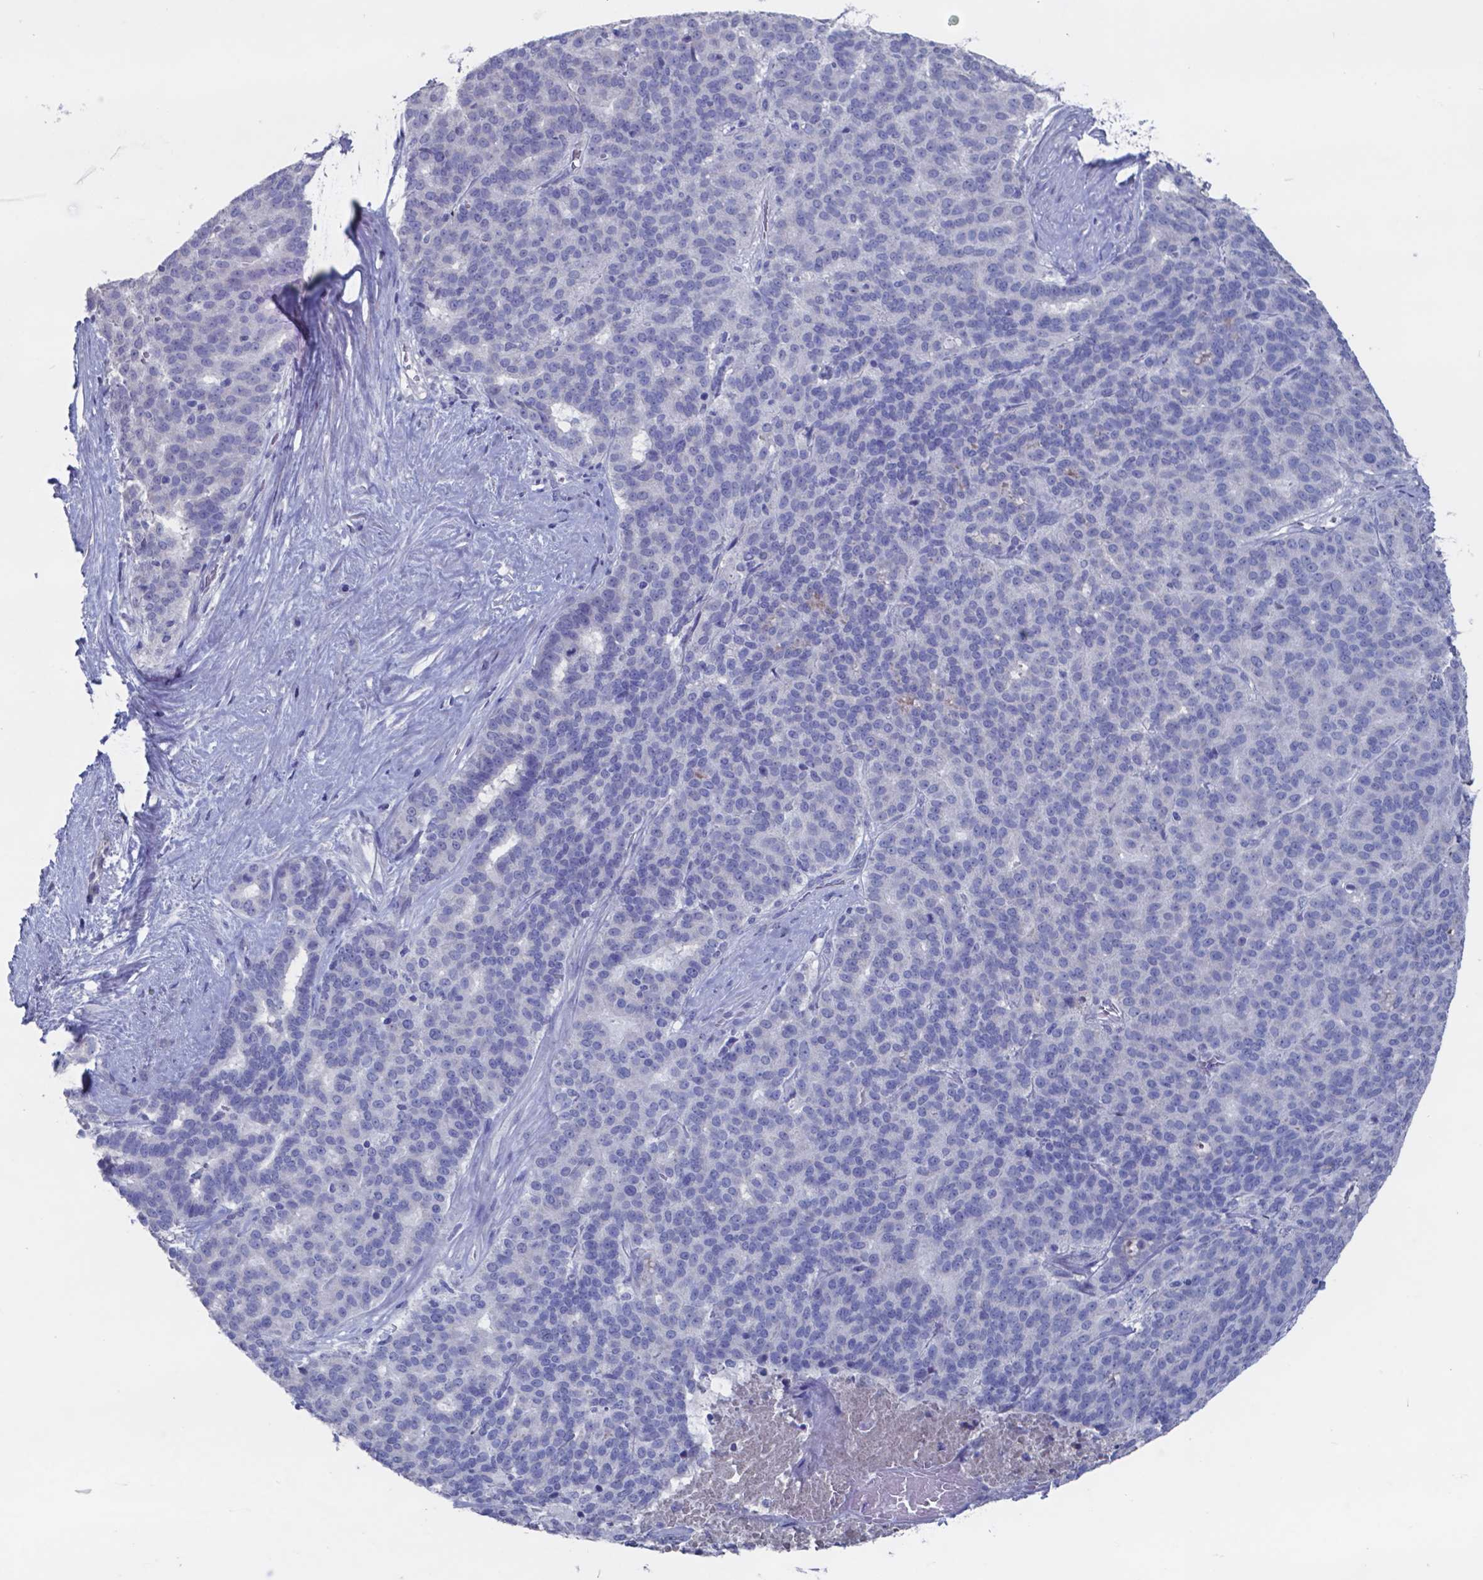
{"staining": {"intensity": "negative", "quantity": "none", "location": "none"}, "tissue": "liver cancer", "cell_type": "Tumor cells", "image_type": "cancer", "snomed": [{"axis": "morphology", "description": "Cholangiocarcinoma"}, {"axis": "topography", "description": "Liver"}], "caption": "Tumor cells are negative for protein expression in human liver cancer. (Stains: DAB (3,3'-diaminobenzidine) immunohistochemistry (IHC) with hematoxylin counter stain, Microscopy: brightfield microscopy at high magnification).", "gene": "TTR", "patient": {"sex": "female", "age": 47}}